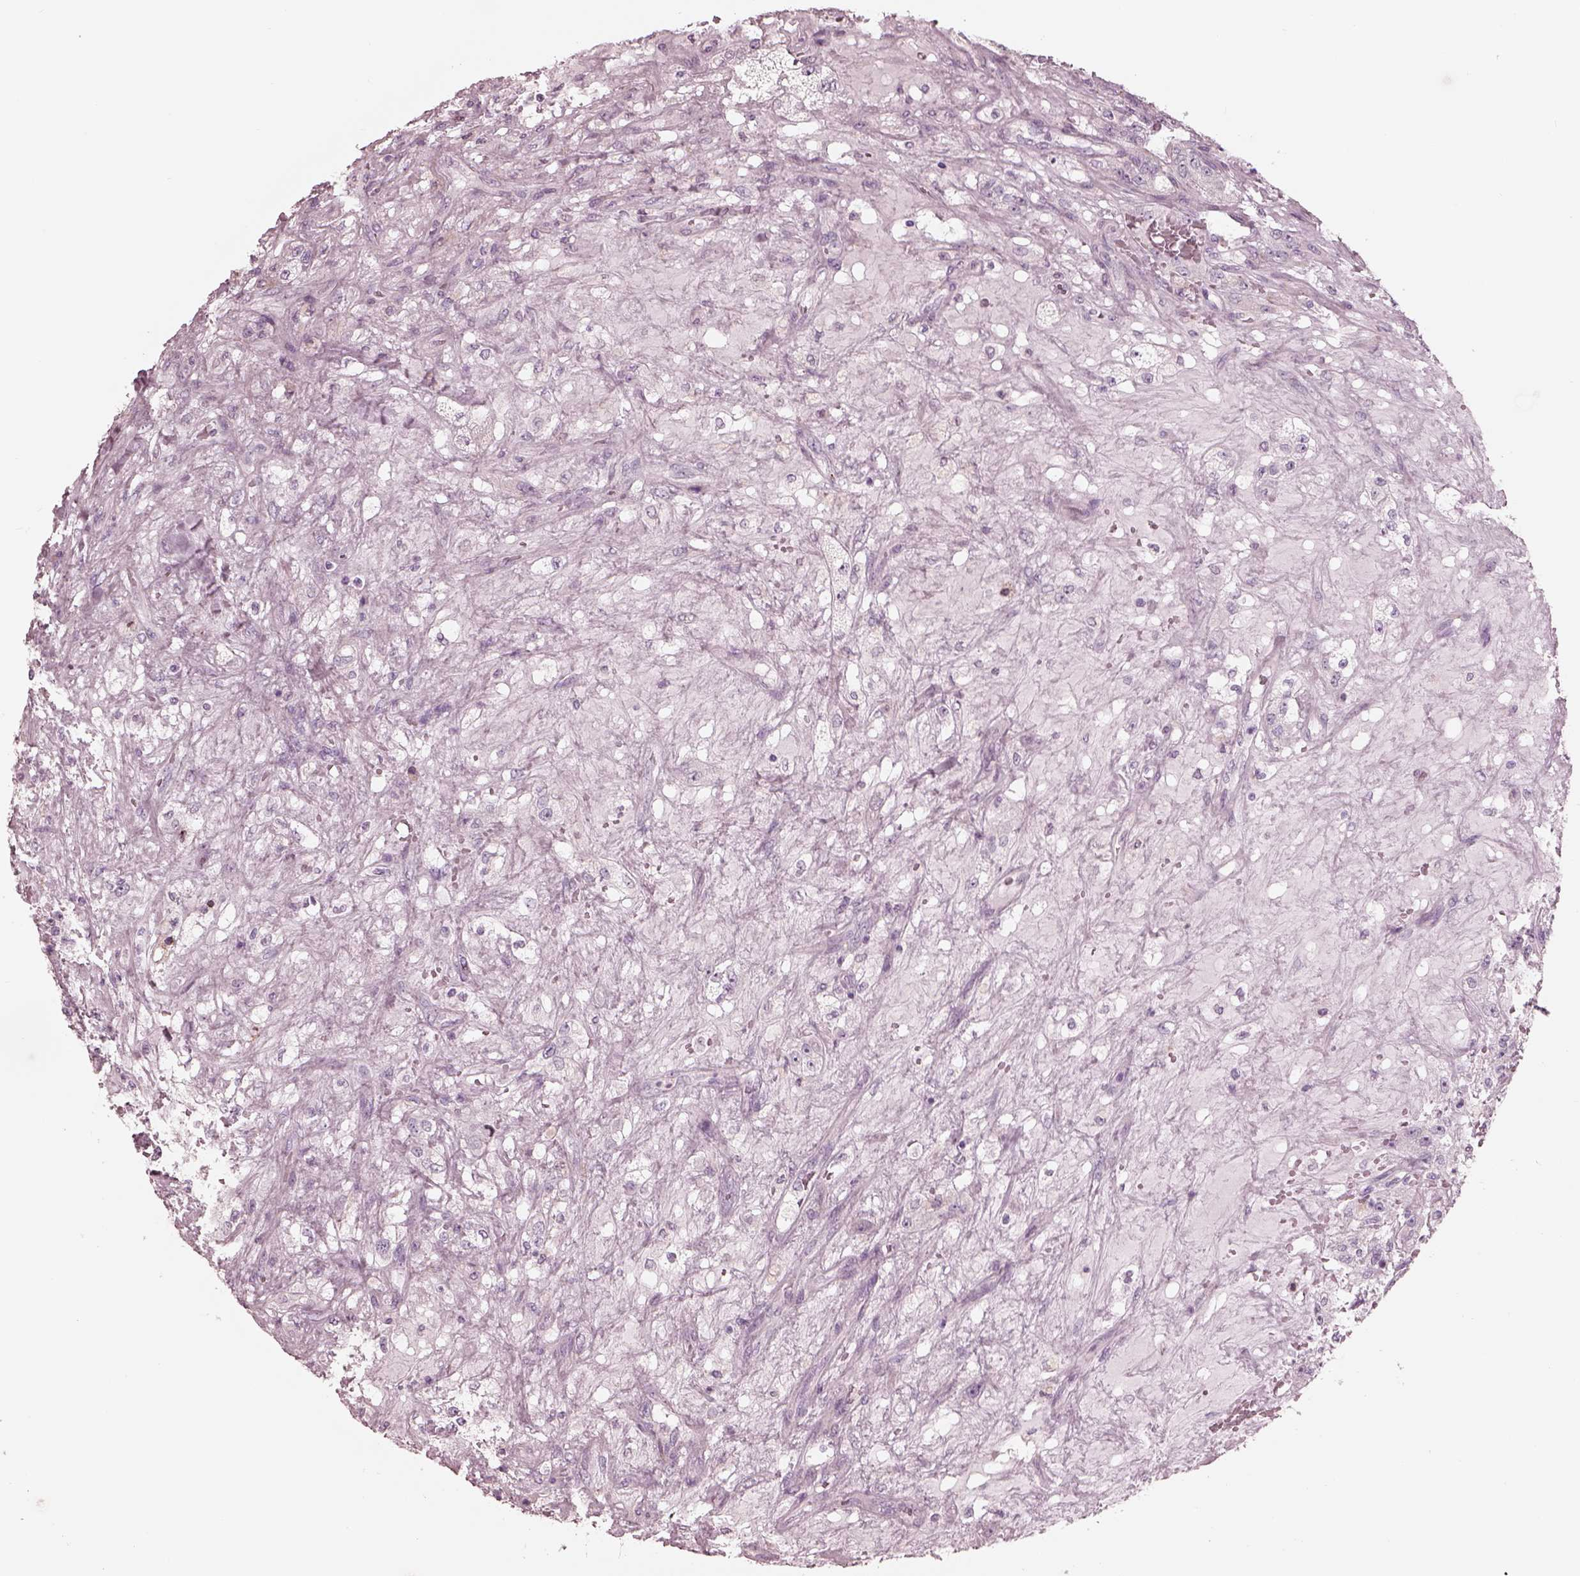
{"staining": {"intensity": "negative", "quantity": "none", "location": "none"}, "tissue": "renal cancer", "cell_type": "Tumor cells", "image_type": "cancer", "snomed": [{"axis": "morphology", "description": "Adenocarcinoma, NOS"}, {"axis": "topography", "description": "Kidney"}], "caption": "Adenocarcinoma (renal) was stained to show a protein in brown. There is no significant staining in tumor cells. (Stains: DAB immunohistochemistry with hematoxylin counter stain, Microscopy: brightfield microscopy at high magnification).", "gene": "CADM2", "patient": {"sex": "female", "age": 63}}